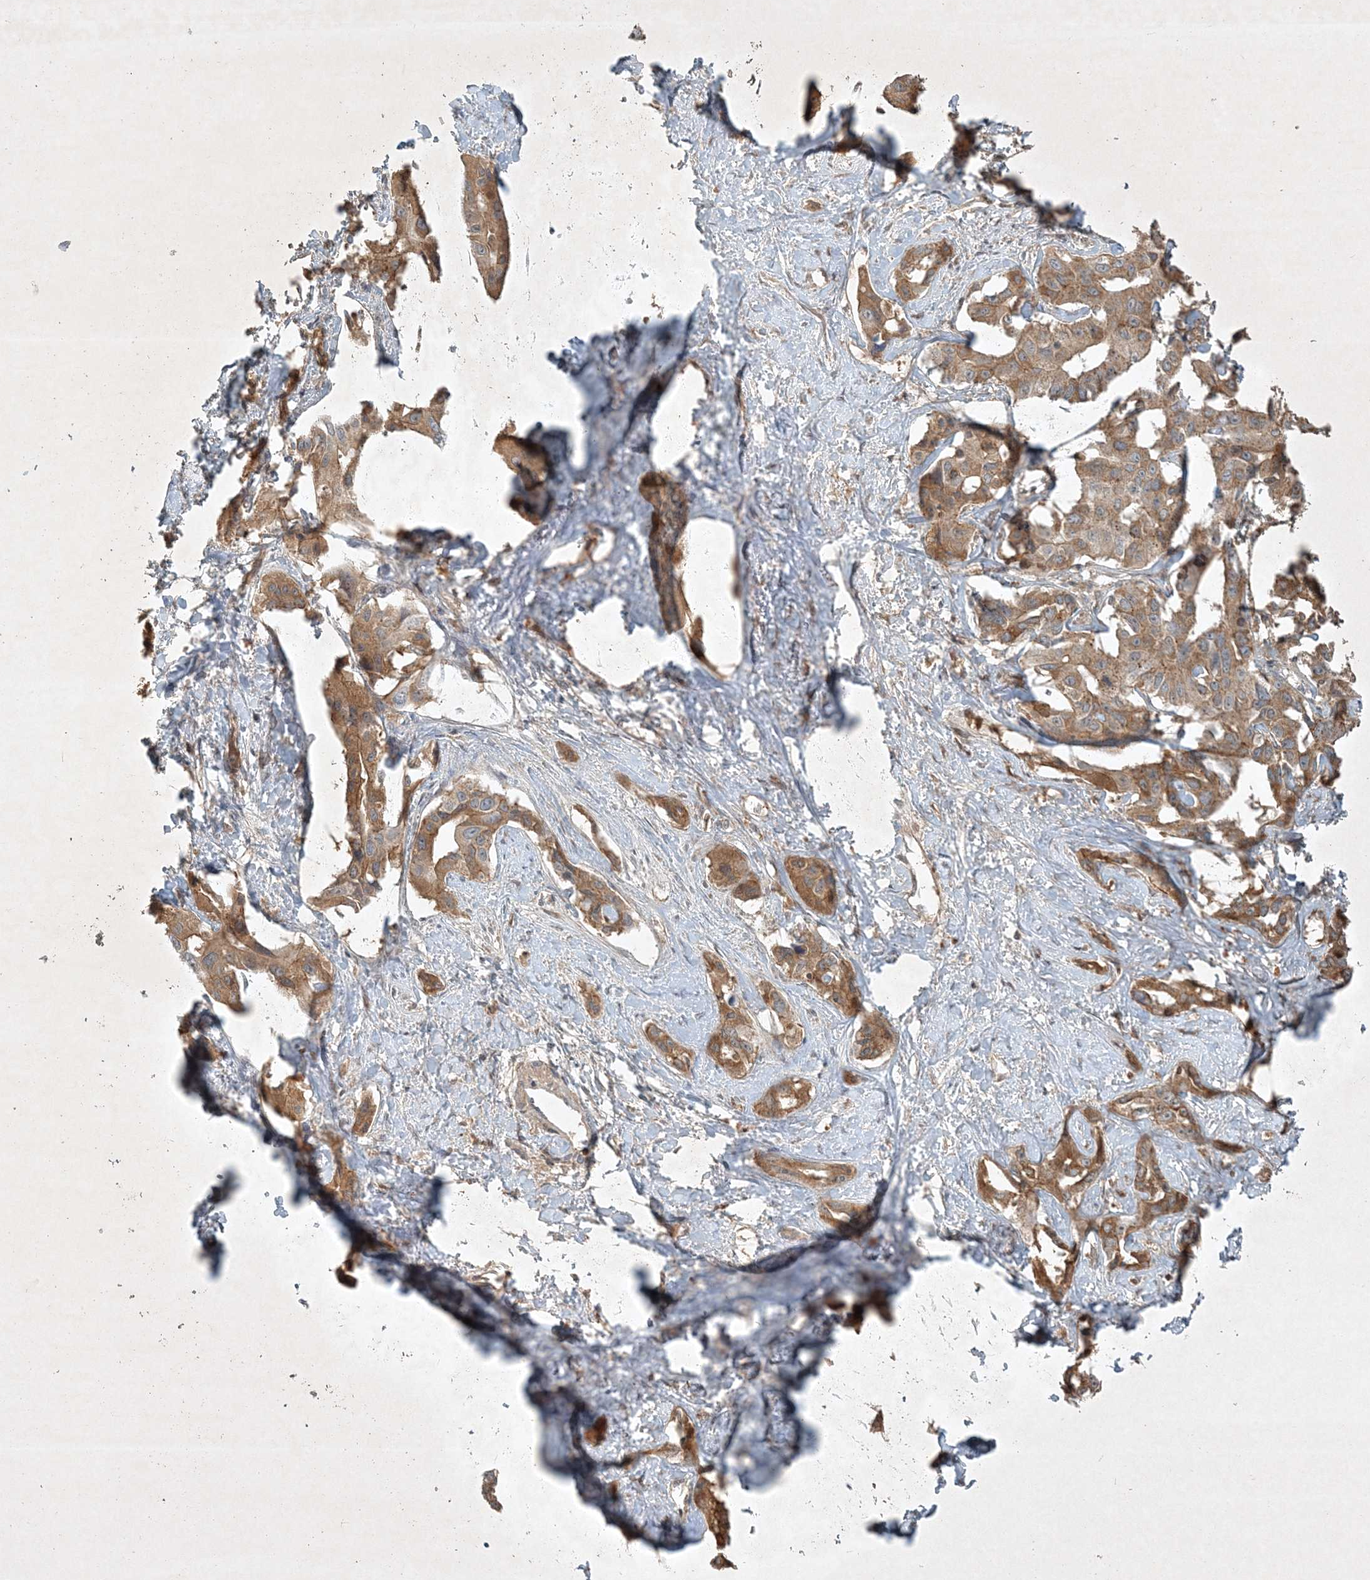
{"staining": {"intensity": "moderate", "quantity": ">75%", "location": "cytoplasmic/membranous"}, "tissue": "liver cancer", "cell_type": "Tumor cells", "image_type": "cancer", "snomed": [{"axis": "morphology", "description": "Cholangiocarcinoma"}, {"axis": "topography", "description": "Liver"}], "caption": "A photomicrograph of cholangiocarcinoma (liver) stained for a protein shows moderate cytoplasmic/membranous brown staining in tumor cells.", "gene": "TNFAIP6", "patient": {"sex": "male", "age": 59}}